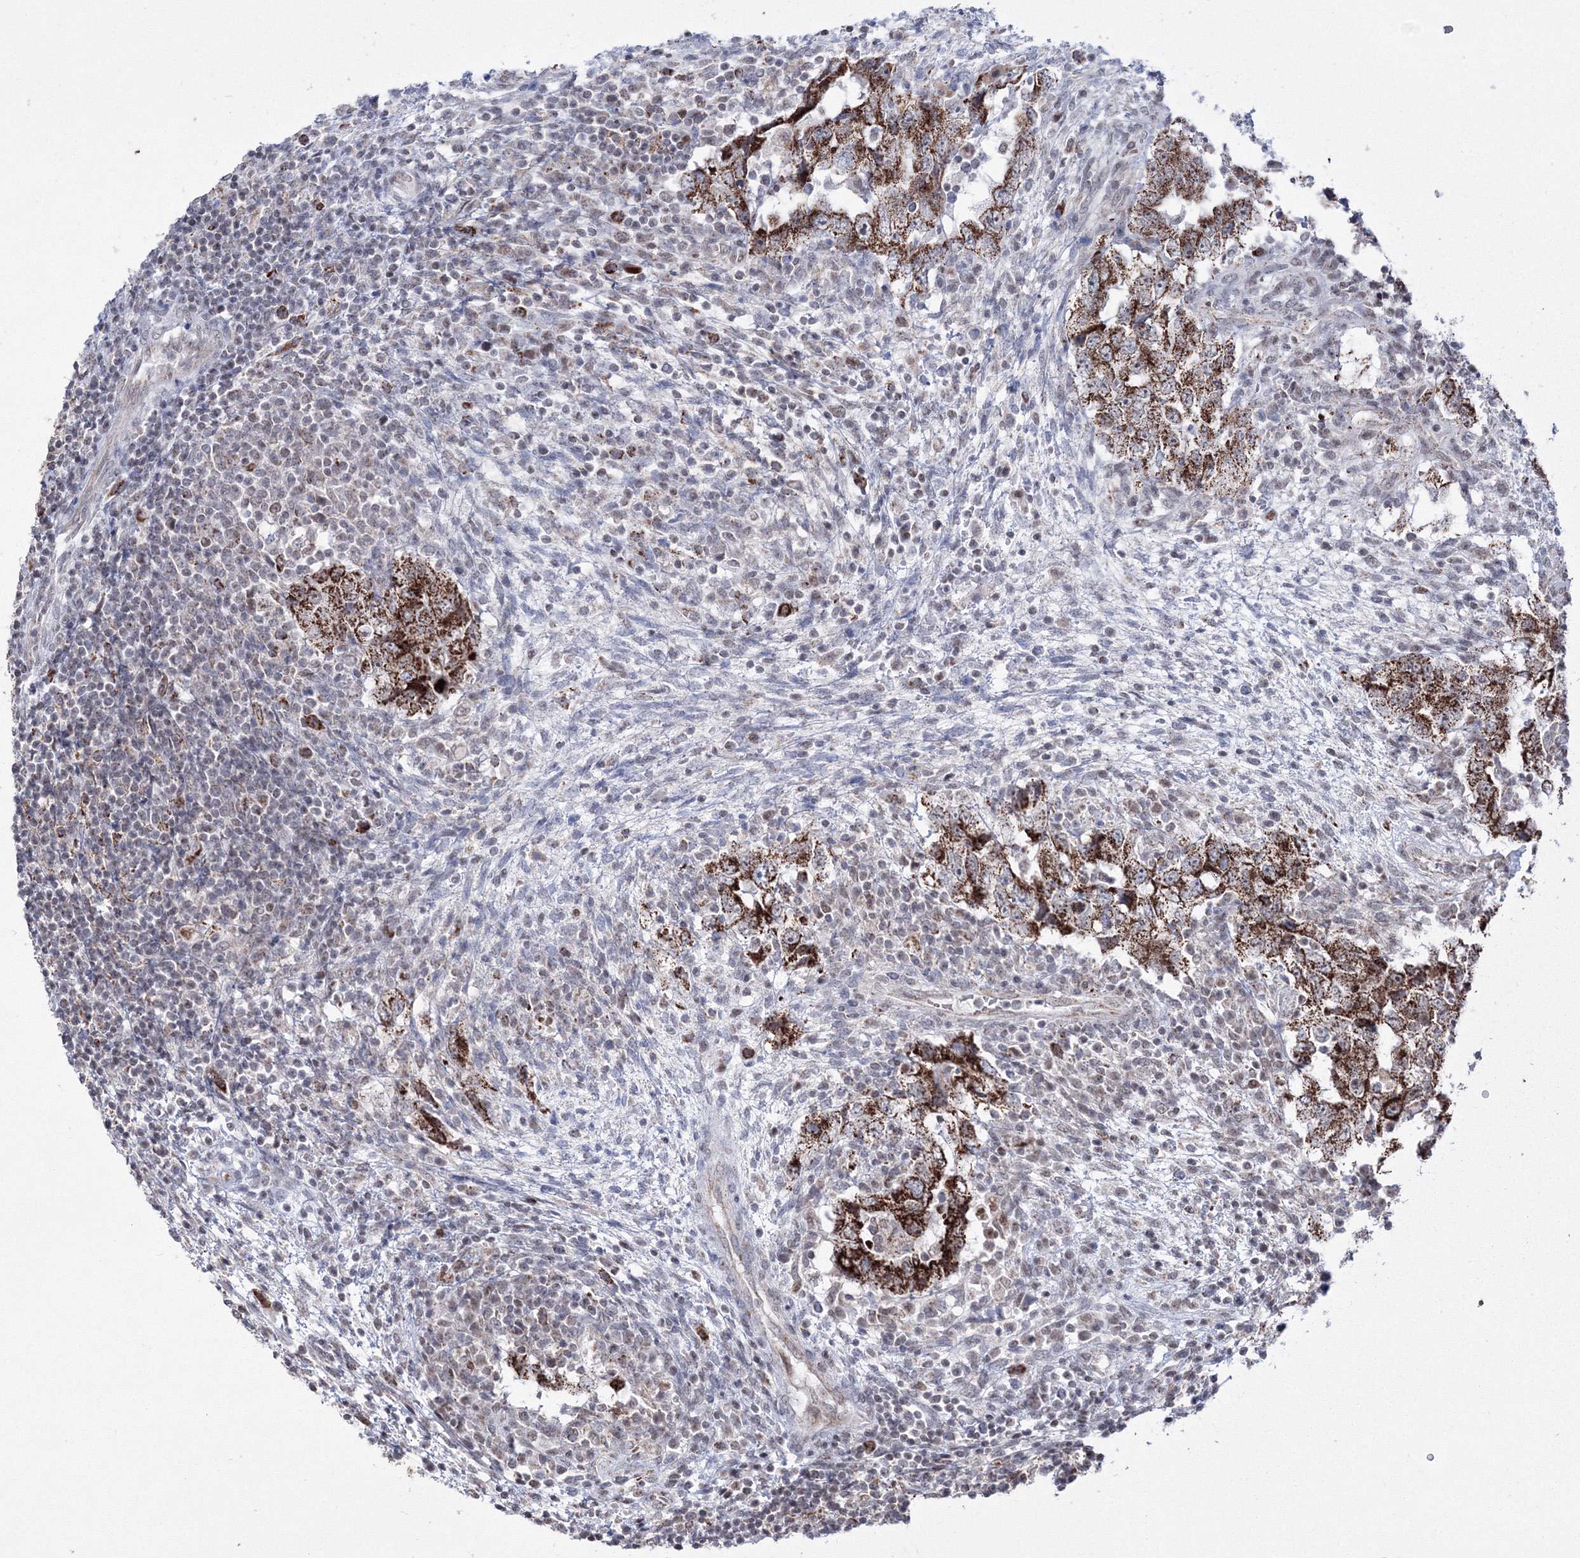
{"staining": {"intensity": "strong", "quantity": ">75%", "location": "cytoplasmic/membranous"}, "tissue": "testis cancer", "cell_type": "Tumor cells", "image_type": "cancer", "snomed": [{"axis": "morphology", "description": "Carcinoma, Embryonal, NOS"}, {"axis": "topography", "description": "Testis"}], "caption": "Protein expression by immunohistochemistry shows strong cytoplasmic/membranous expression in approximately >75% of tumor cells in testis embryonal carcinoma.", "gene": "GRSF1", "patient": {"sex": "male", "age": 26}}